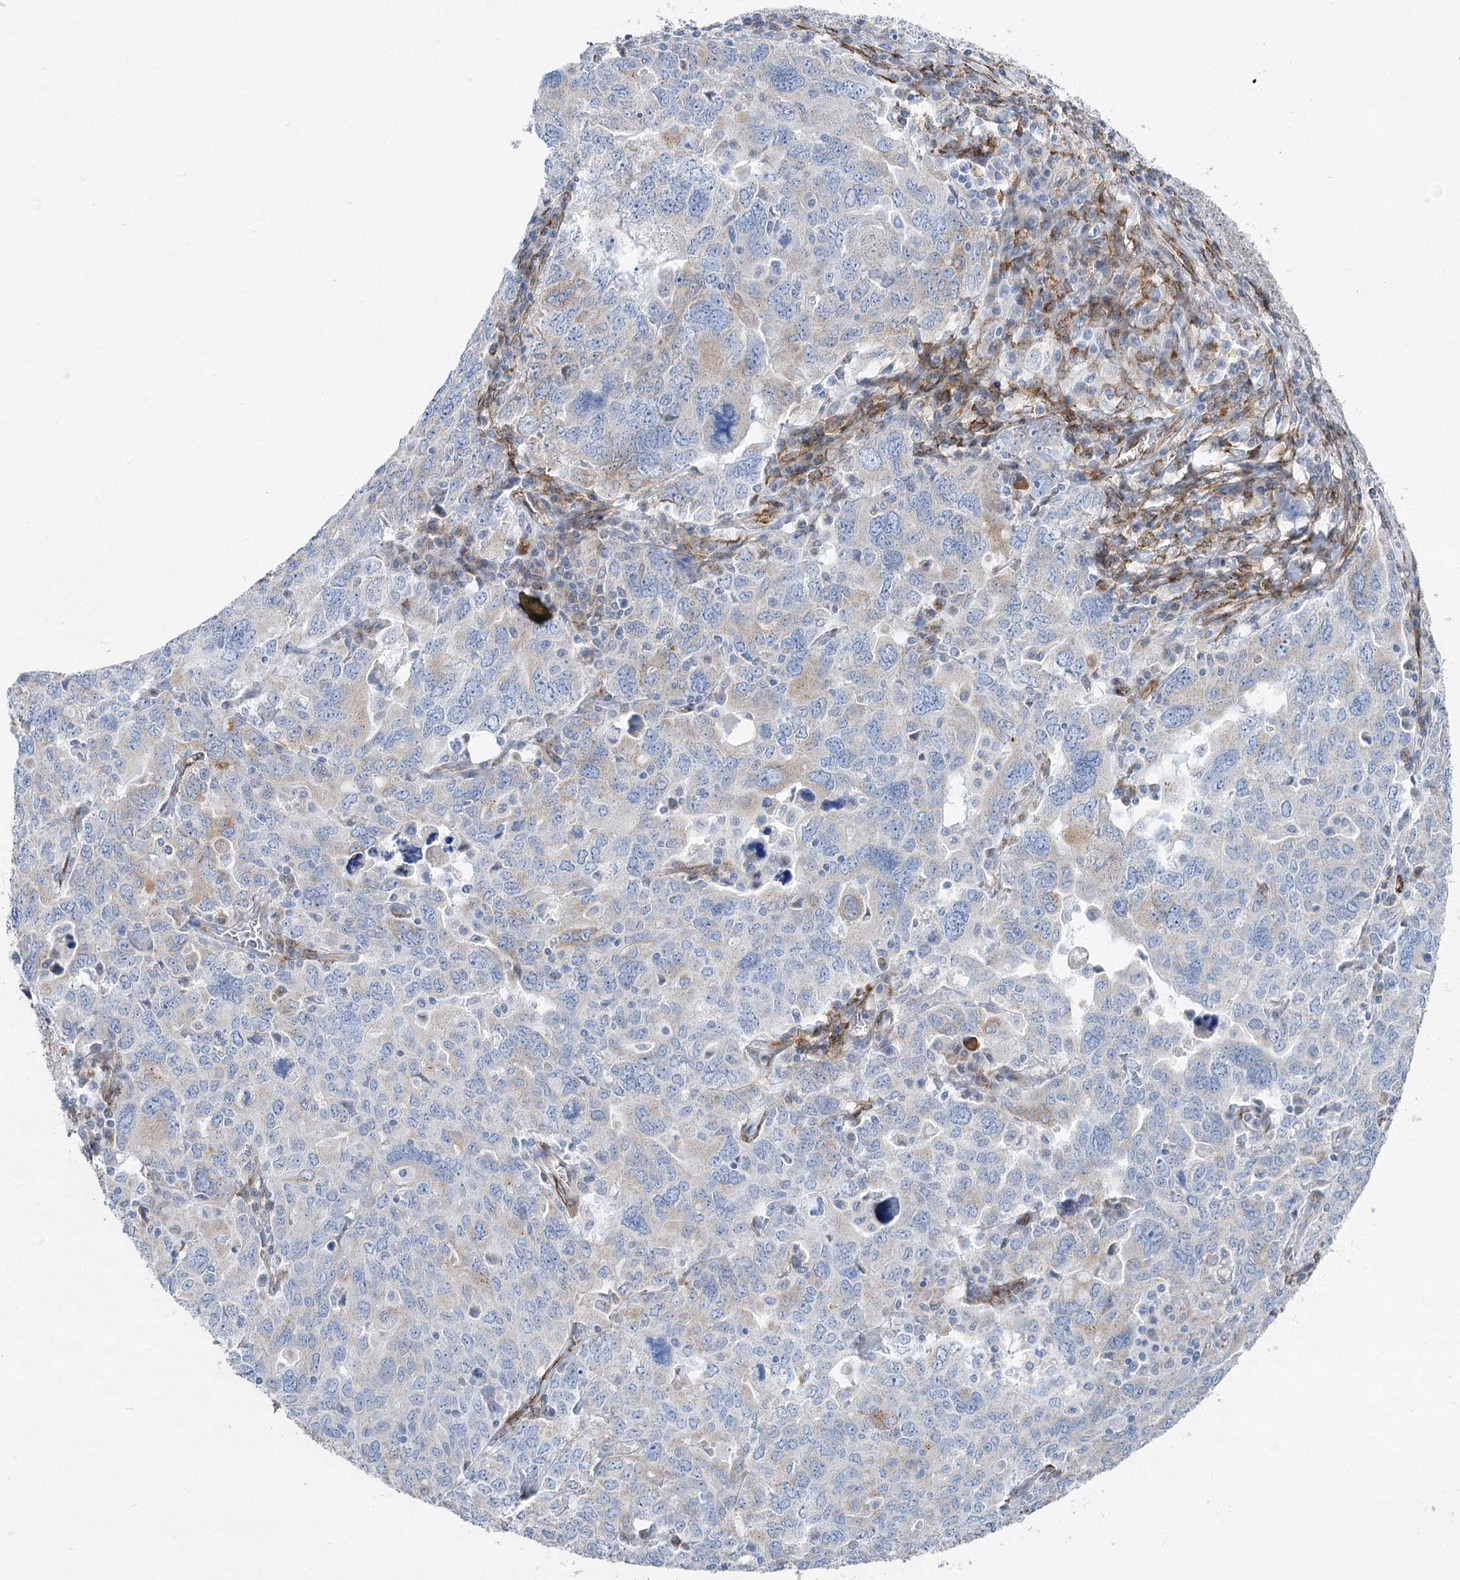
{"staining": {"intensity": "weak", "quantity": "<25%", "location": "cytoplasmic/membranous"}, "tissue": "ovarian cancer", "cell_type": "Tumor cells", "image_type": "cancer", "snomed": [{"axis": "morphology", "description": "Carcinoma, endometroid"}, {"axis": "topography", "description": "Ovary"}], "caption": "An immunohistochemistry (IHC) micrograph of ovarian endometroid carcinoma is shown. There is no staining in tumor cells of ovarian endometroid carcinoma. (Brightfield microscopy of DAB (3,3'-diaminobenzidine) immunohistochemistry at high magnification).", "gene": "YTHDC2", "patient": {"sex": "female", "age": 62}}